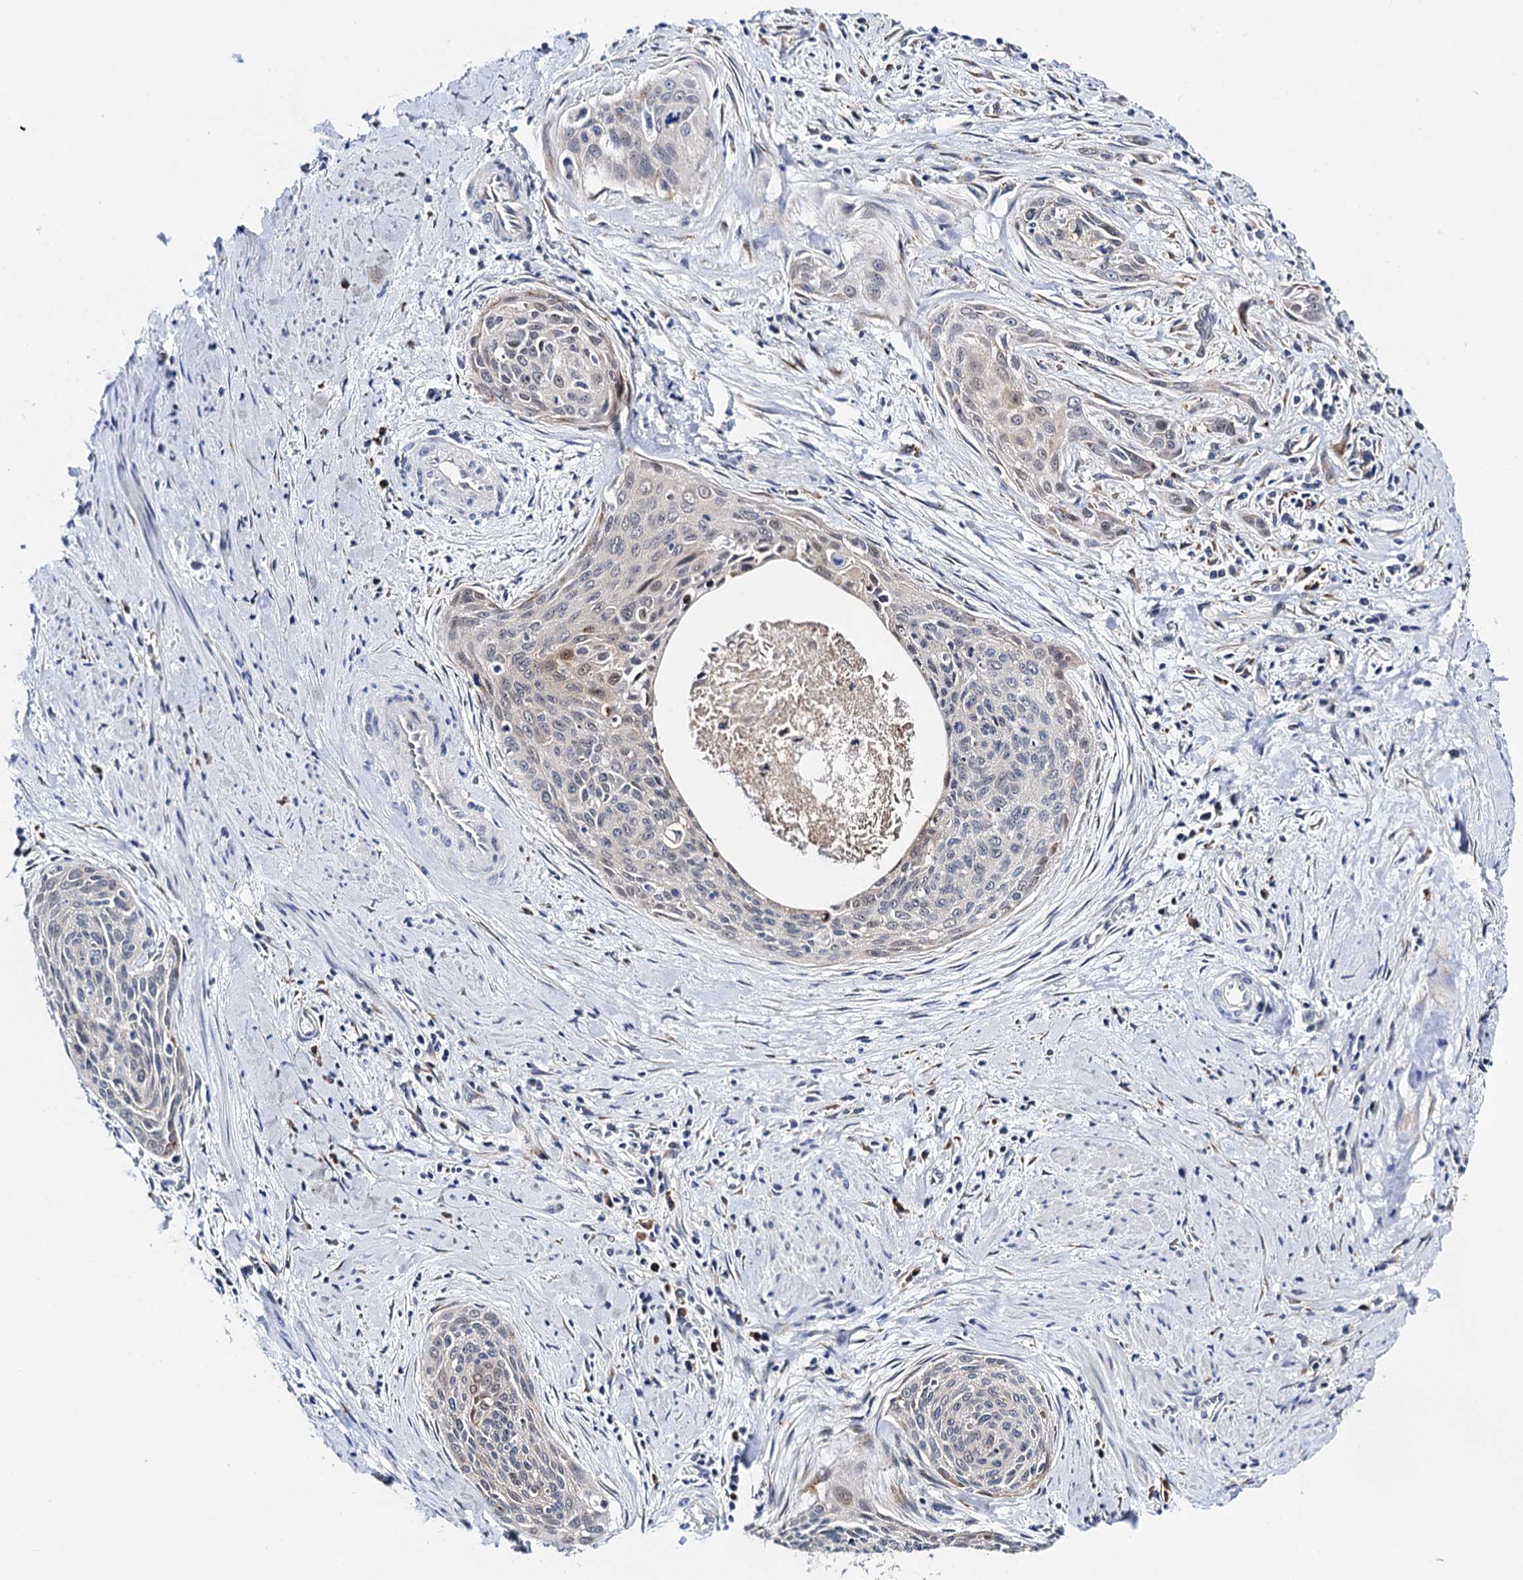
{"staining": {"intensity": "negative", "quantity": "none", "location": "none"}, "tissue": "cervical cancer", "cell_type": "Tumor cells", "image_type": "cancer", "snomed": [{"axis": "morphology", "description": "Squamous cell carcinoma, NOS"}, {"axis": "topography", "description": "Cervix"}], "caption": "IHC micrograph of human cervical squamous cell carcinoma stained for a protein (brown), which displays no positivity in tumor cells. (DAB IHC, high magnification).", "gene": "SLC7A10", "patient": {"sex": "female", "age": 55}}